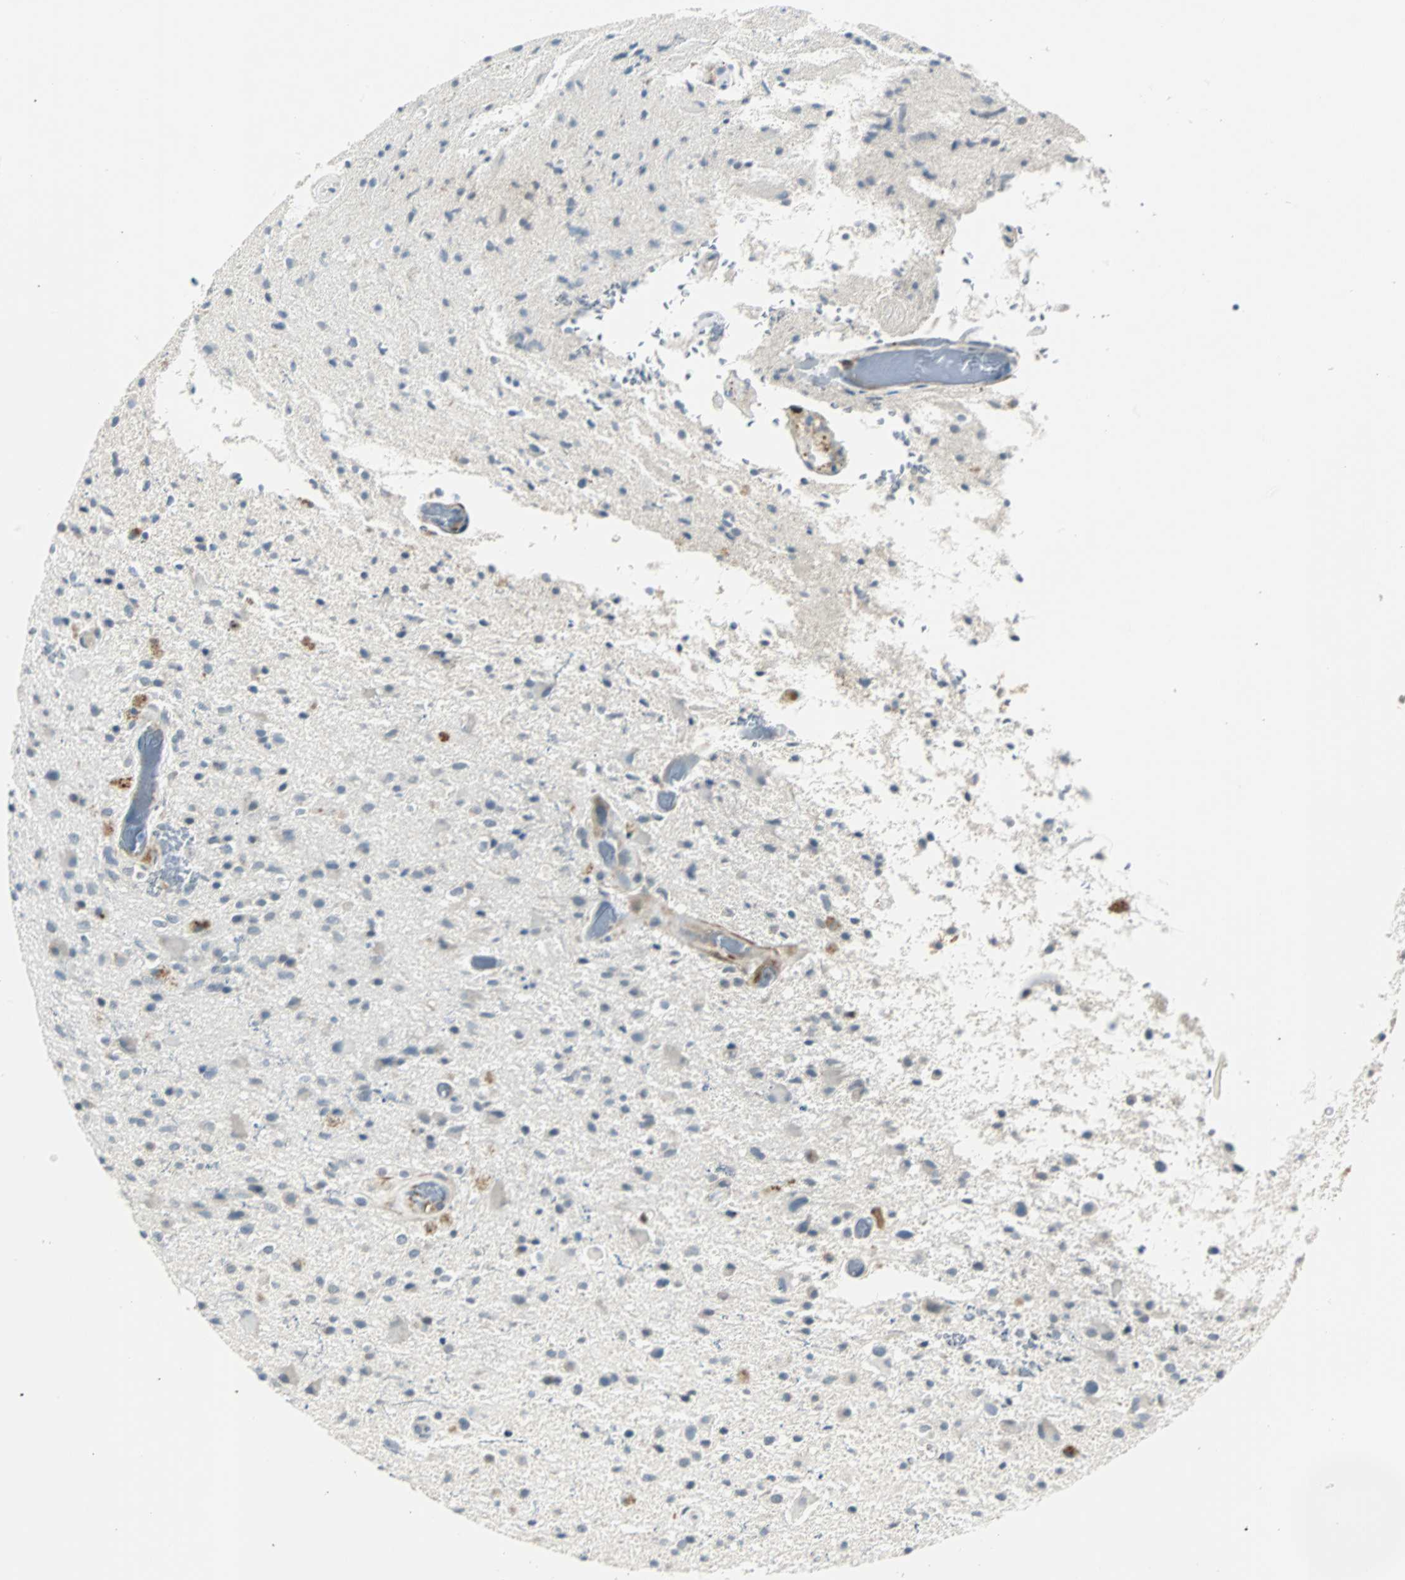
{"staining": {"intensity": "negative", "quantity": "none", "location": "none"}, "tissue": "glioma", "cell_type": "Tumor cells", "image_type": "cancer", "snomed": [{"axis": "morphology", "description": "Glioma, malignant, High grade"}, {"axis": "topography", "description": "Brain"}], "caption": "An immunohistochemistry (IHC) histopathology image of glioma is shown. There is no staining in tumor cells of glioma.", "gene": "FHL2", "patient": {"sex": "male", "age": 33}}